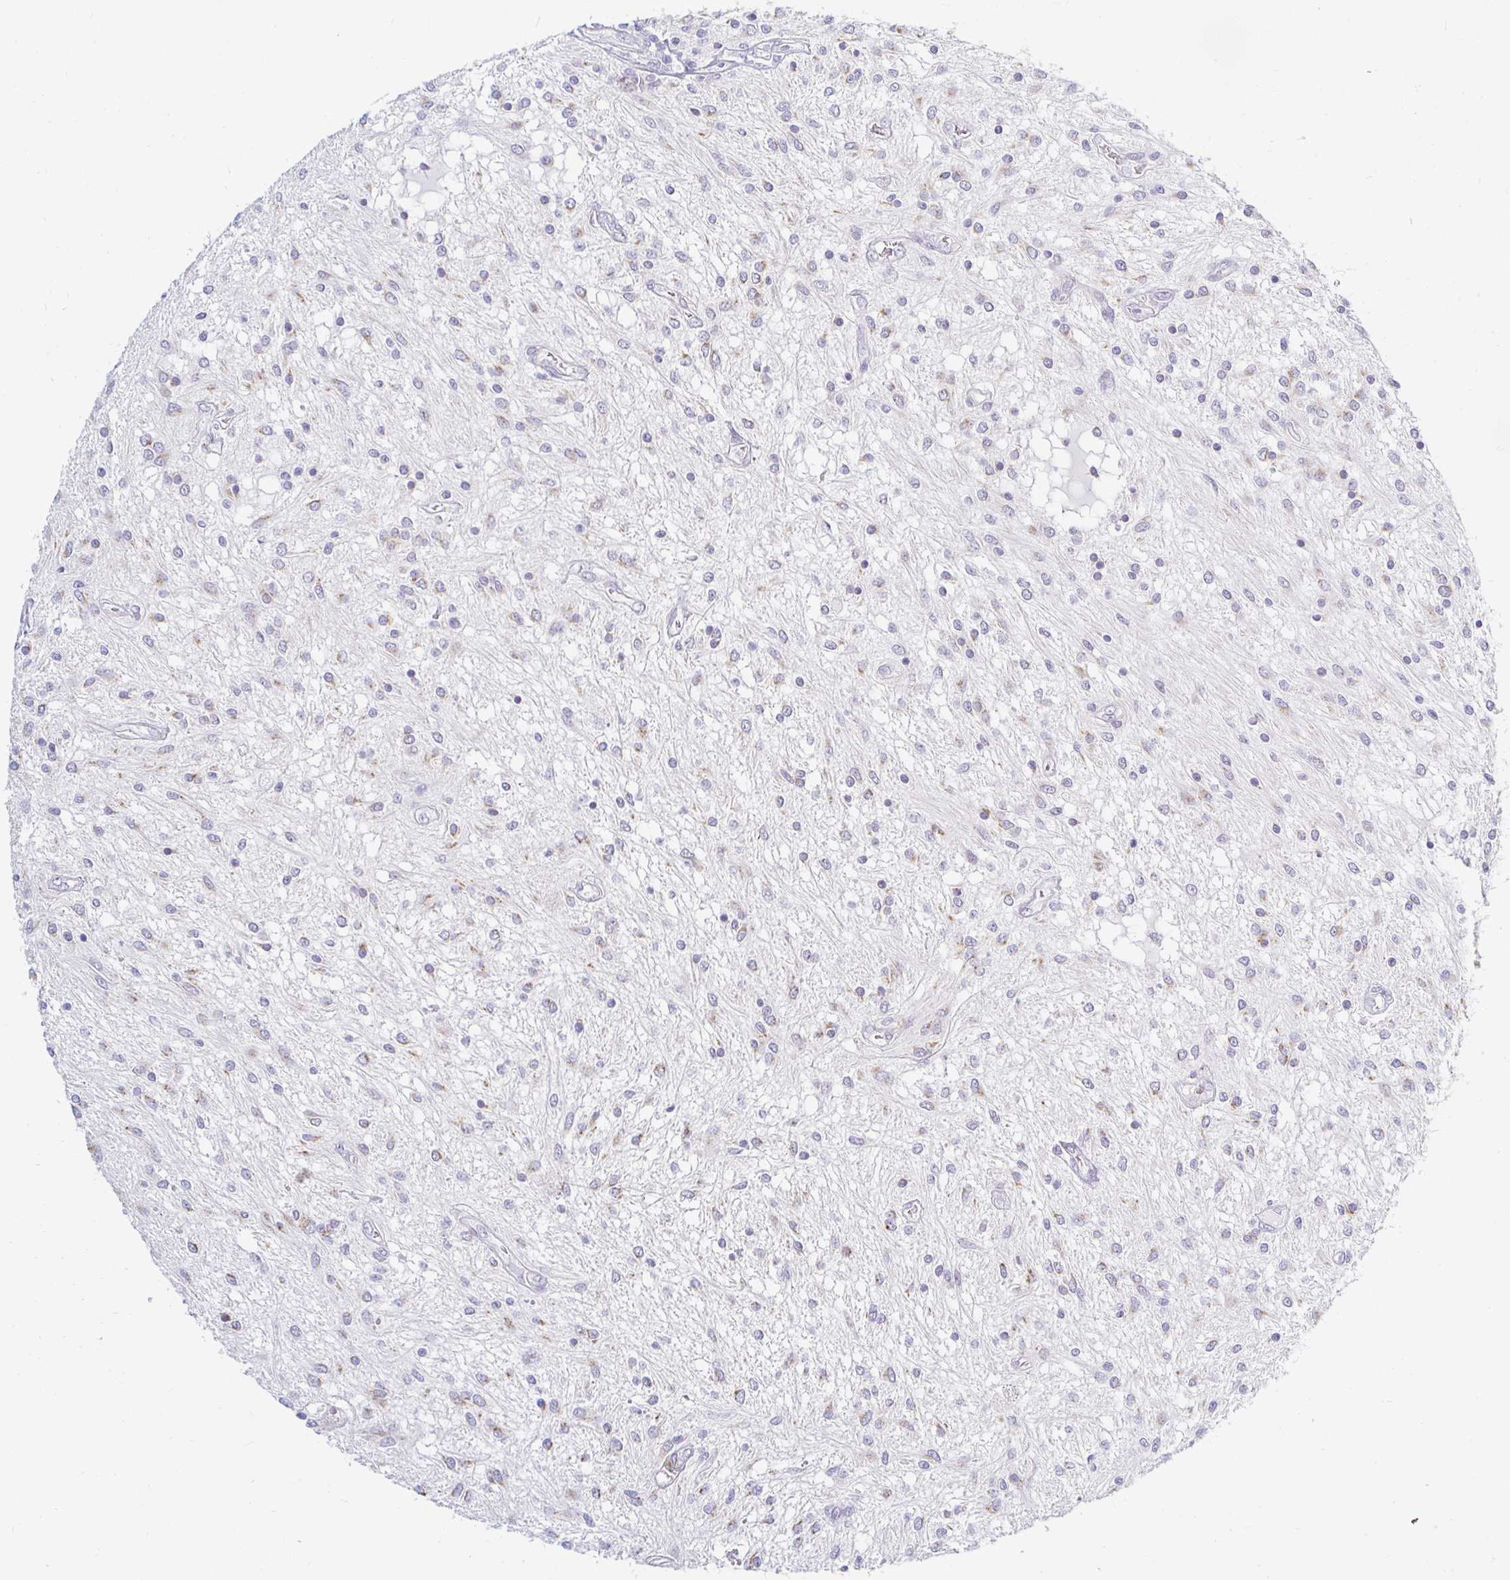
{"staining": {"intensity": "weak", "quantity": "<25%", "location": "cytoplasmic/membranous"}, "tissue": "glioma", "cell_type": "Tumor cells", "image_type": "cancer", "snomed": [{"axis": "morphology", "description": "Glioma, malignant, Low grade"}, {"axis": "topography", "description": "Cerebellum"}], "caption": "This is a photomicrograph of immunohistochemistry (IHC) staining of malignant glioma (low-grade), which shows no staining in tumor cells. The staining was performed using DAB to visualize the protein expression in brown, while the nuclei were stained in blue with hematoxylin (Magnification: 20x).", "gene": "OR51D1", "patient": {"sex": "female", "age": 14}}